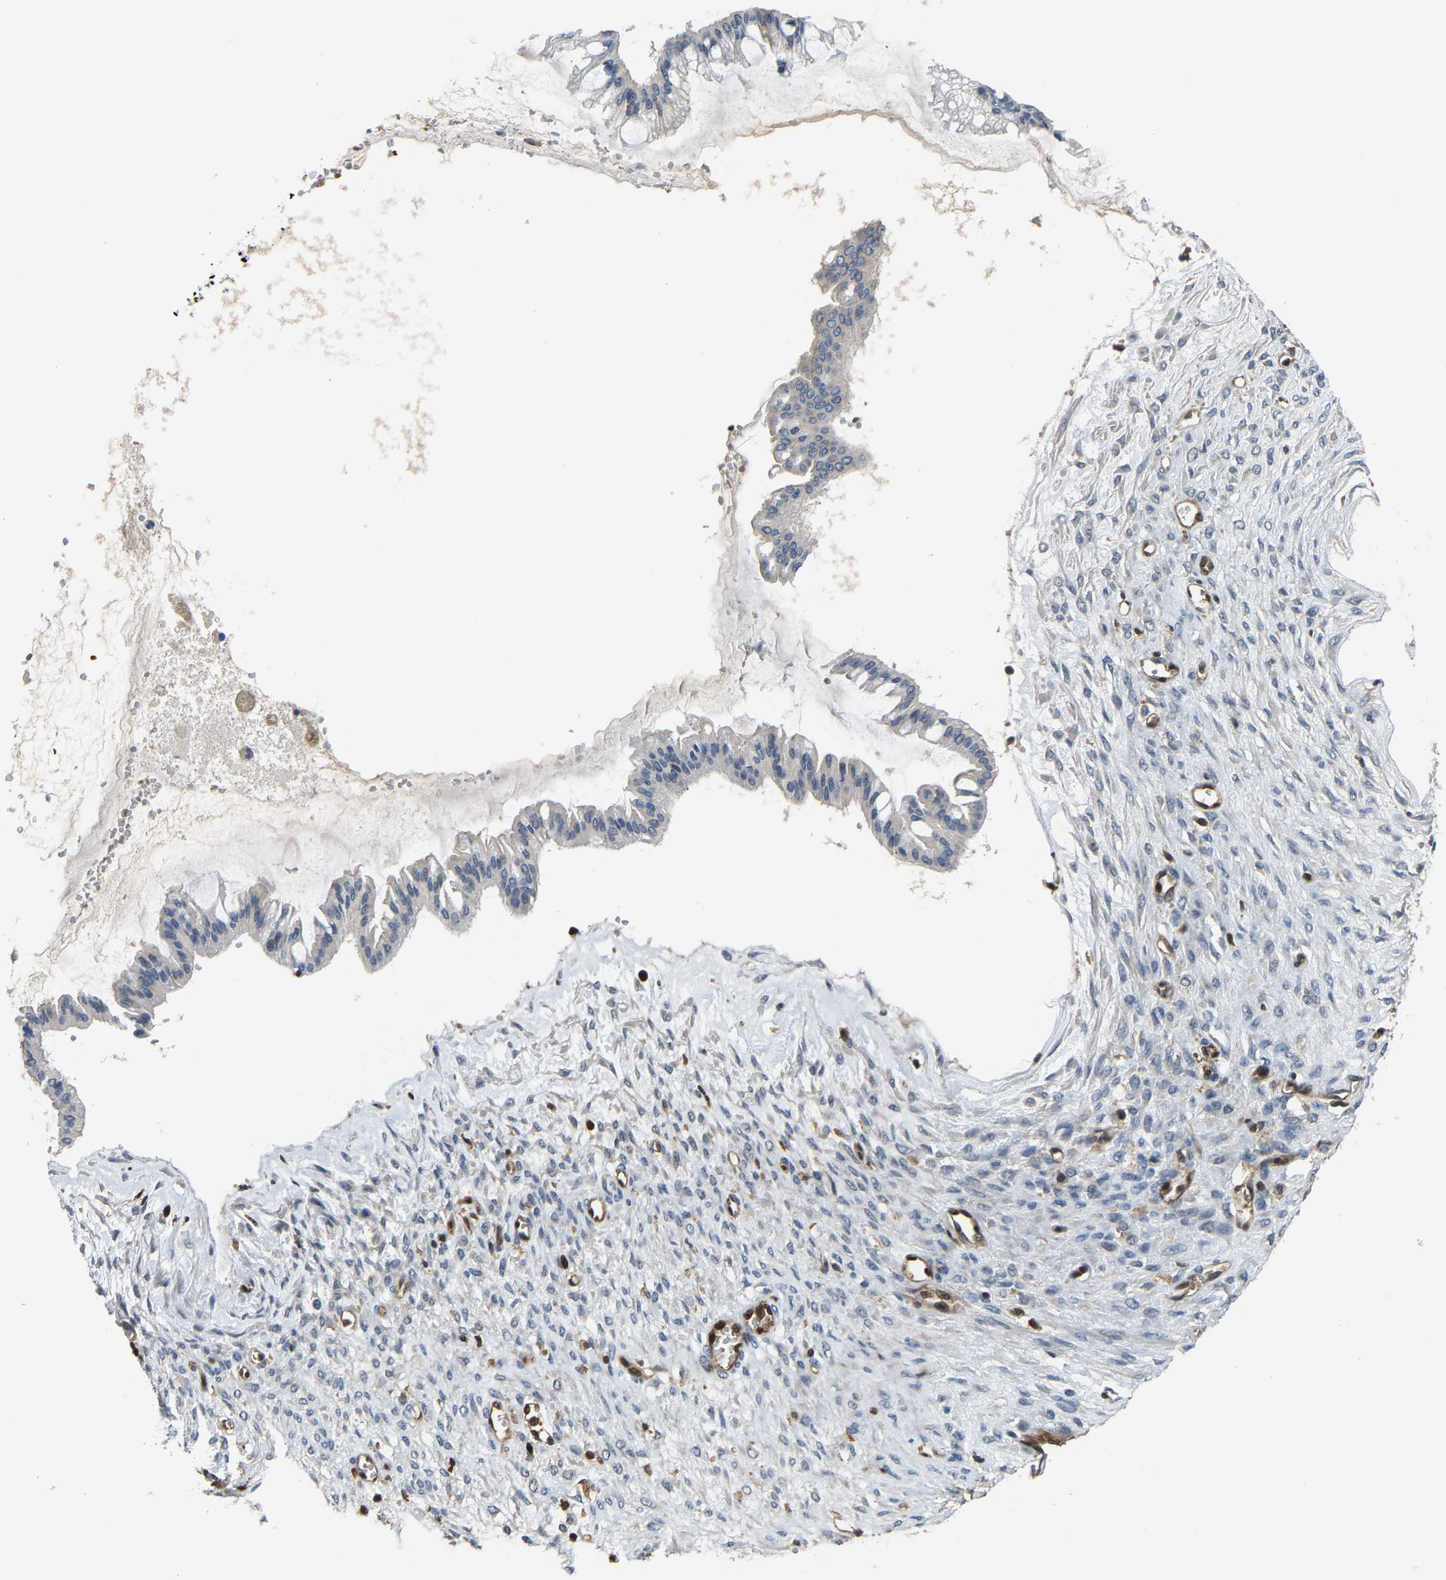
{"staining": {"intensity": "negative", "quantity": "none", "location": "none"}, "tissue": "ovarian cancer", "cell_type": "Tumor cells", "image_type": "cancer", "snomed": [{"axis": "morphology", "description": "Cystadenocarcinoma, mucinous, NOS"}, {"axis": "topography", "description": "Ovary"}], "caption": "Protein analysis of mucinous cystadenocarcinoma (ovarian) demonstrates no significant expression in tumor cells. The staining is performed using DAB (3,3'-diaminobenzidine) brown chromogen with nuclei counter-stained in using hematoxylin.", "gene": "GIMAP7", "patient": {"sex": "female", "age": 73}}